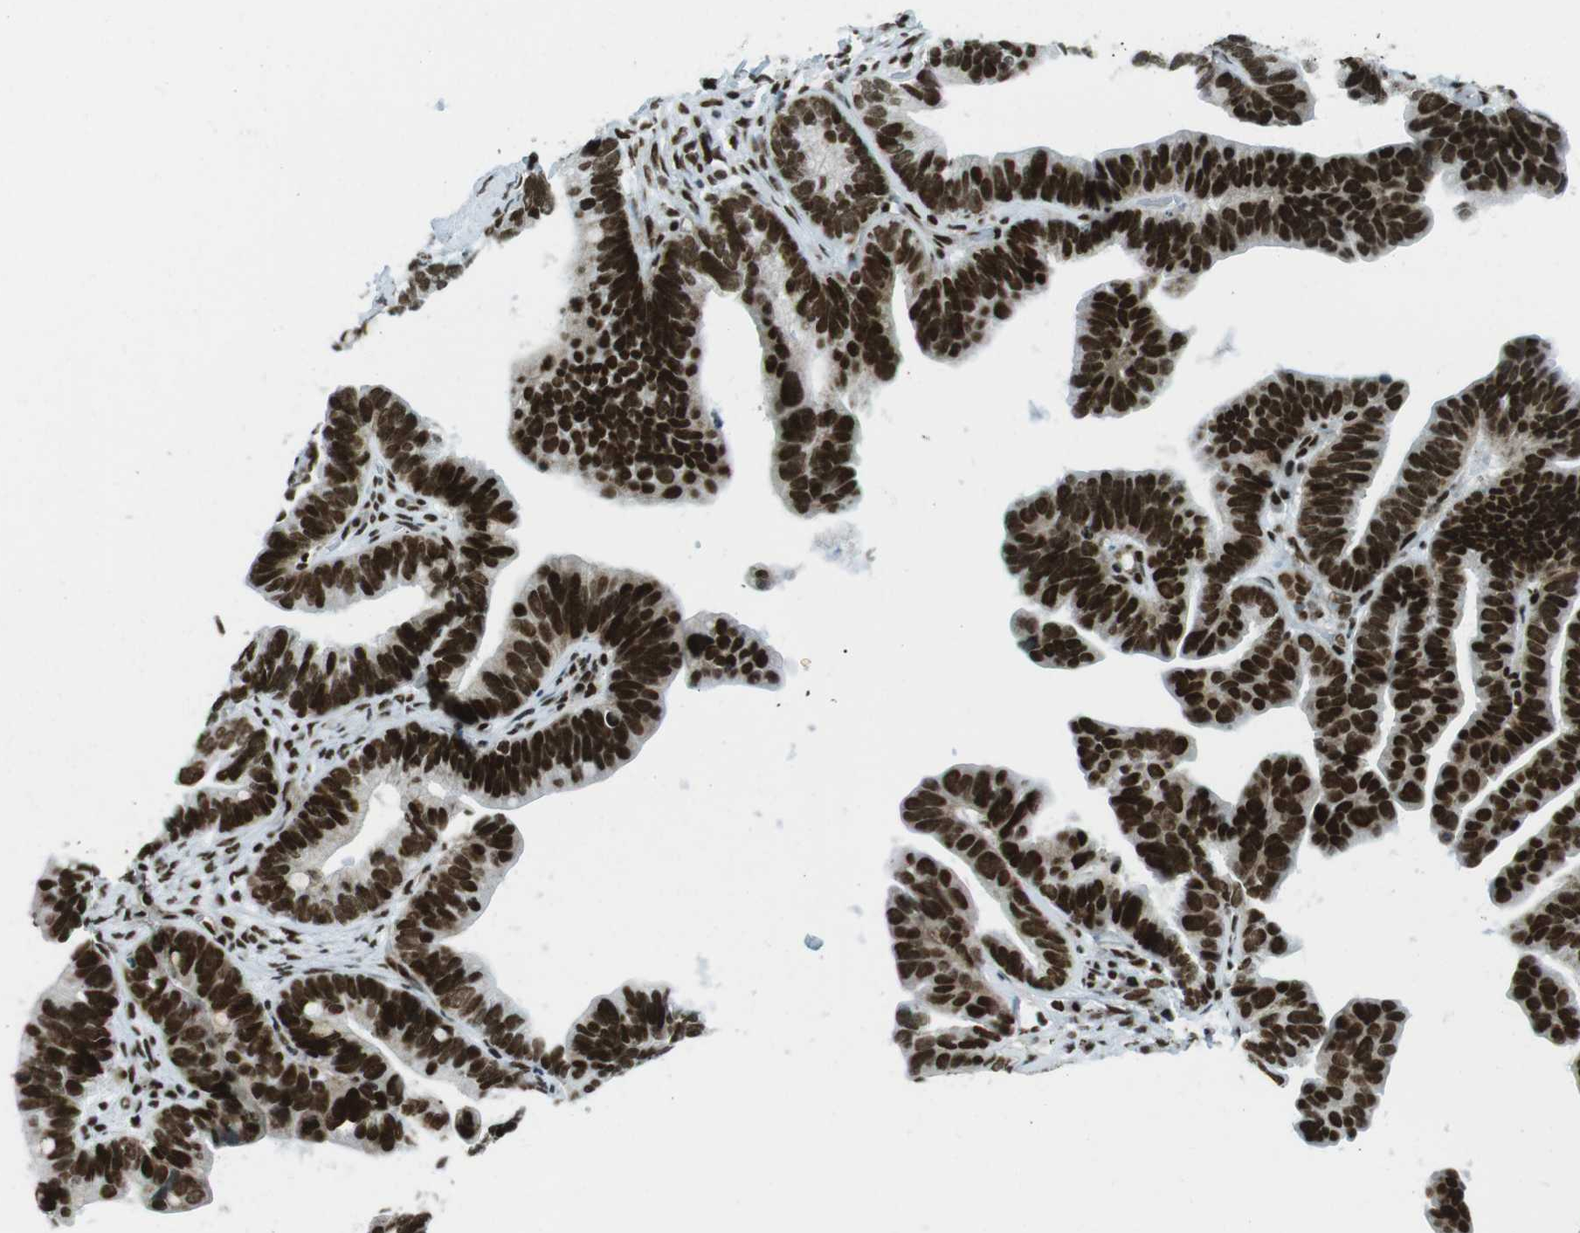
{"staining": {"intensity": "strong", "quantity": ">75%", "location": "nuclear"}, "tissue": "ovarian cancer", "cell_type": "Tumor cells", "image_type": "cancer", "snomed": [{"axis": "morphology", "description": "Cystadenocarcinoma, serous, NOS"}, {"axis": "topography", "description": "Ovary"}], "caption": "Ovarian cancer tissue exhibits strong nuclear positivity in about >75% of tumor cells, visualized by immunohistochemistry.", "gene": "ARID1A", "patient": {"sex": "female", "age": 56}}